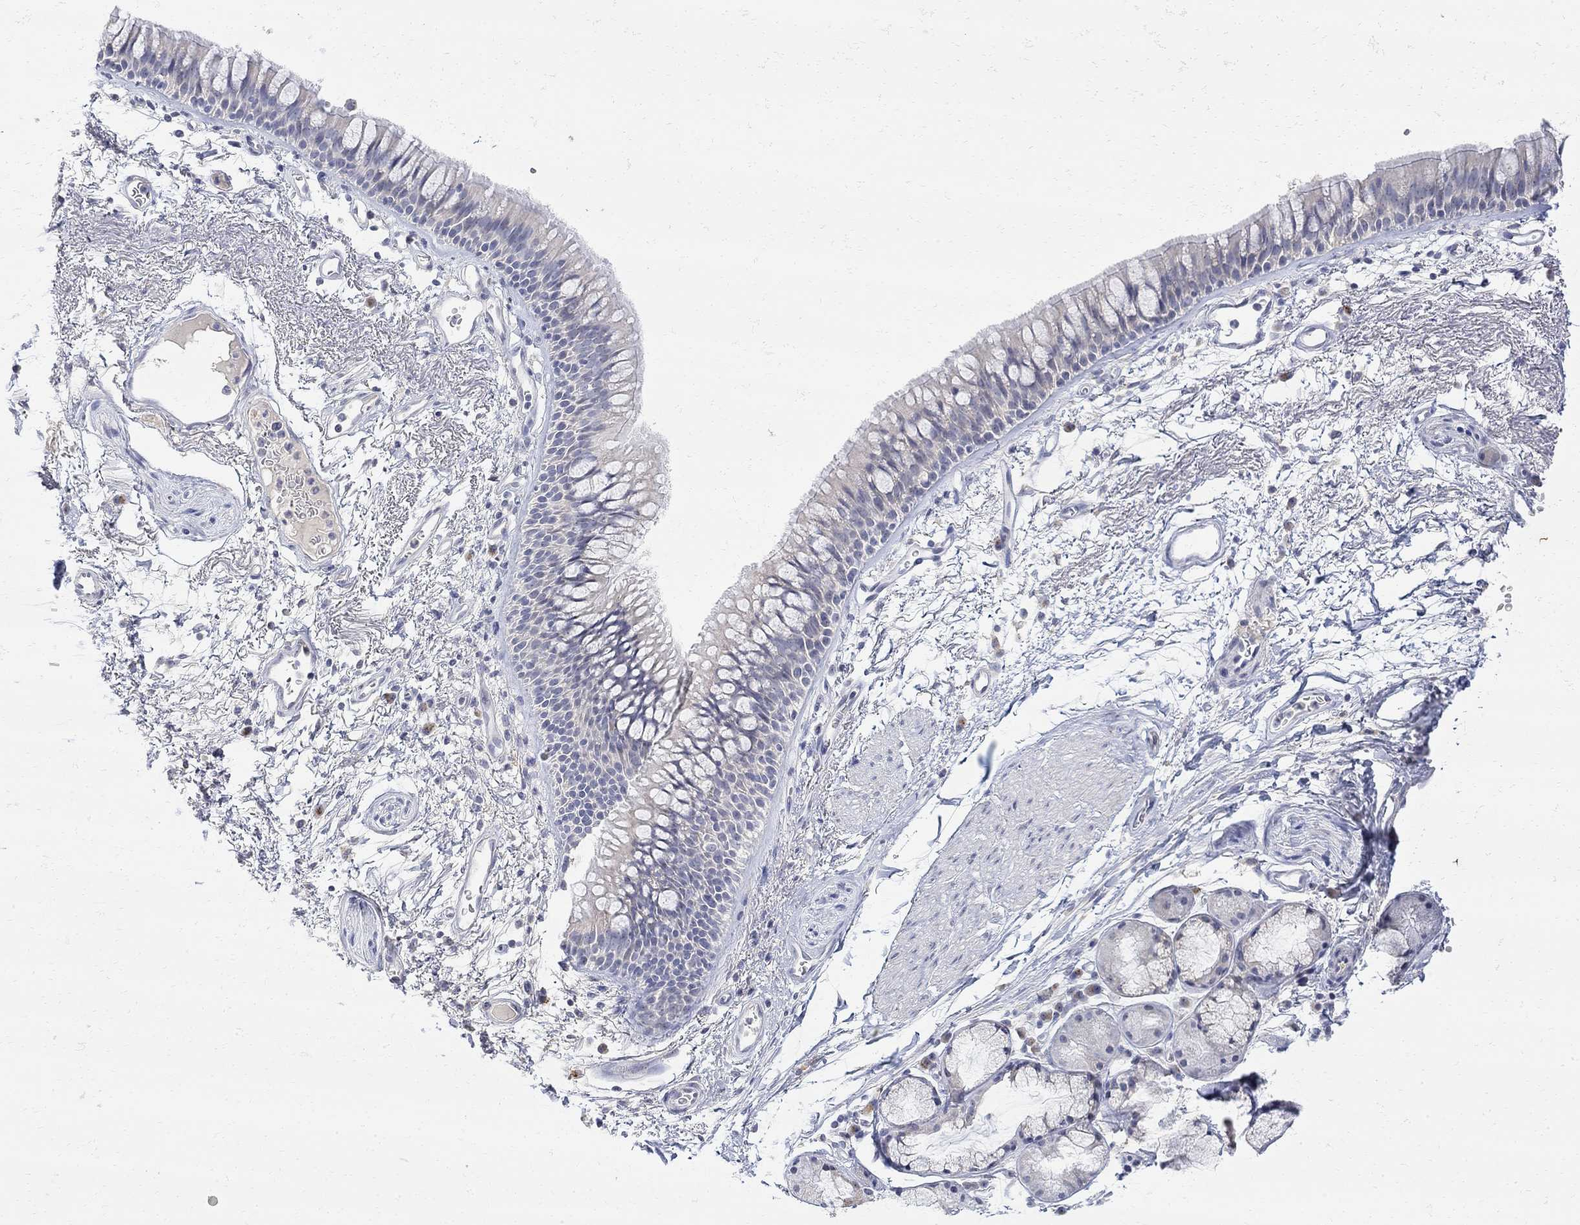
{"staining": {"intensity": "negative", "quantity": "none", "location": "none"}, "tissue": "bronchus", "cell_type": "Respiratory epithelial cells", "image_type": "normal", "snomed": [{"axis": "morphology", "description": "Normal tissue, NOS"}, {"axis": "topography", "description": "Cartilage tissue"}, {"axis": "topography", "description": "Bronchus"}], "caption": "DAB (3,3'-diaminobenzidine) immunohistochemical staining of normal human bronchus demonstrates no significant expression in respiratory epithelial cells. The staining is performed using DAB brown chromogen with nuclei counter-stained in using hematoxylin.", "gene": "FNDC5", "patient": {"sex": "male", "age": 66}}